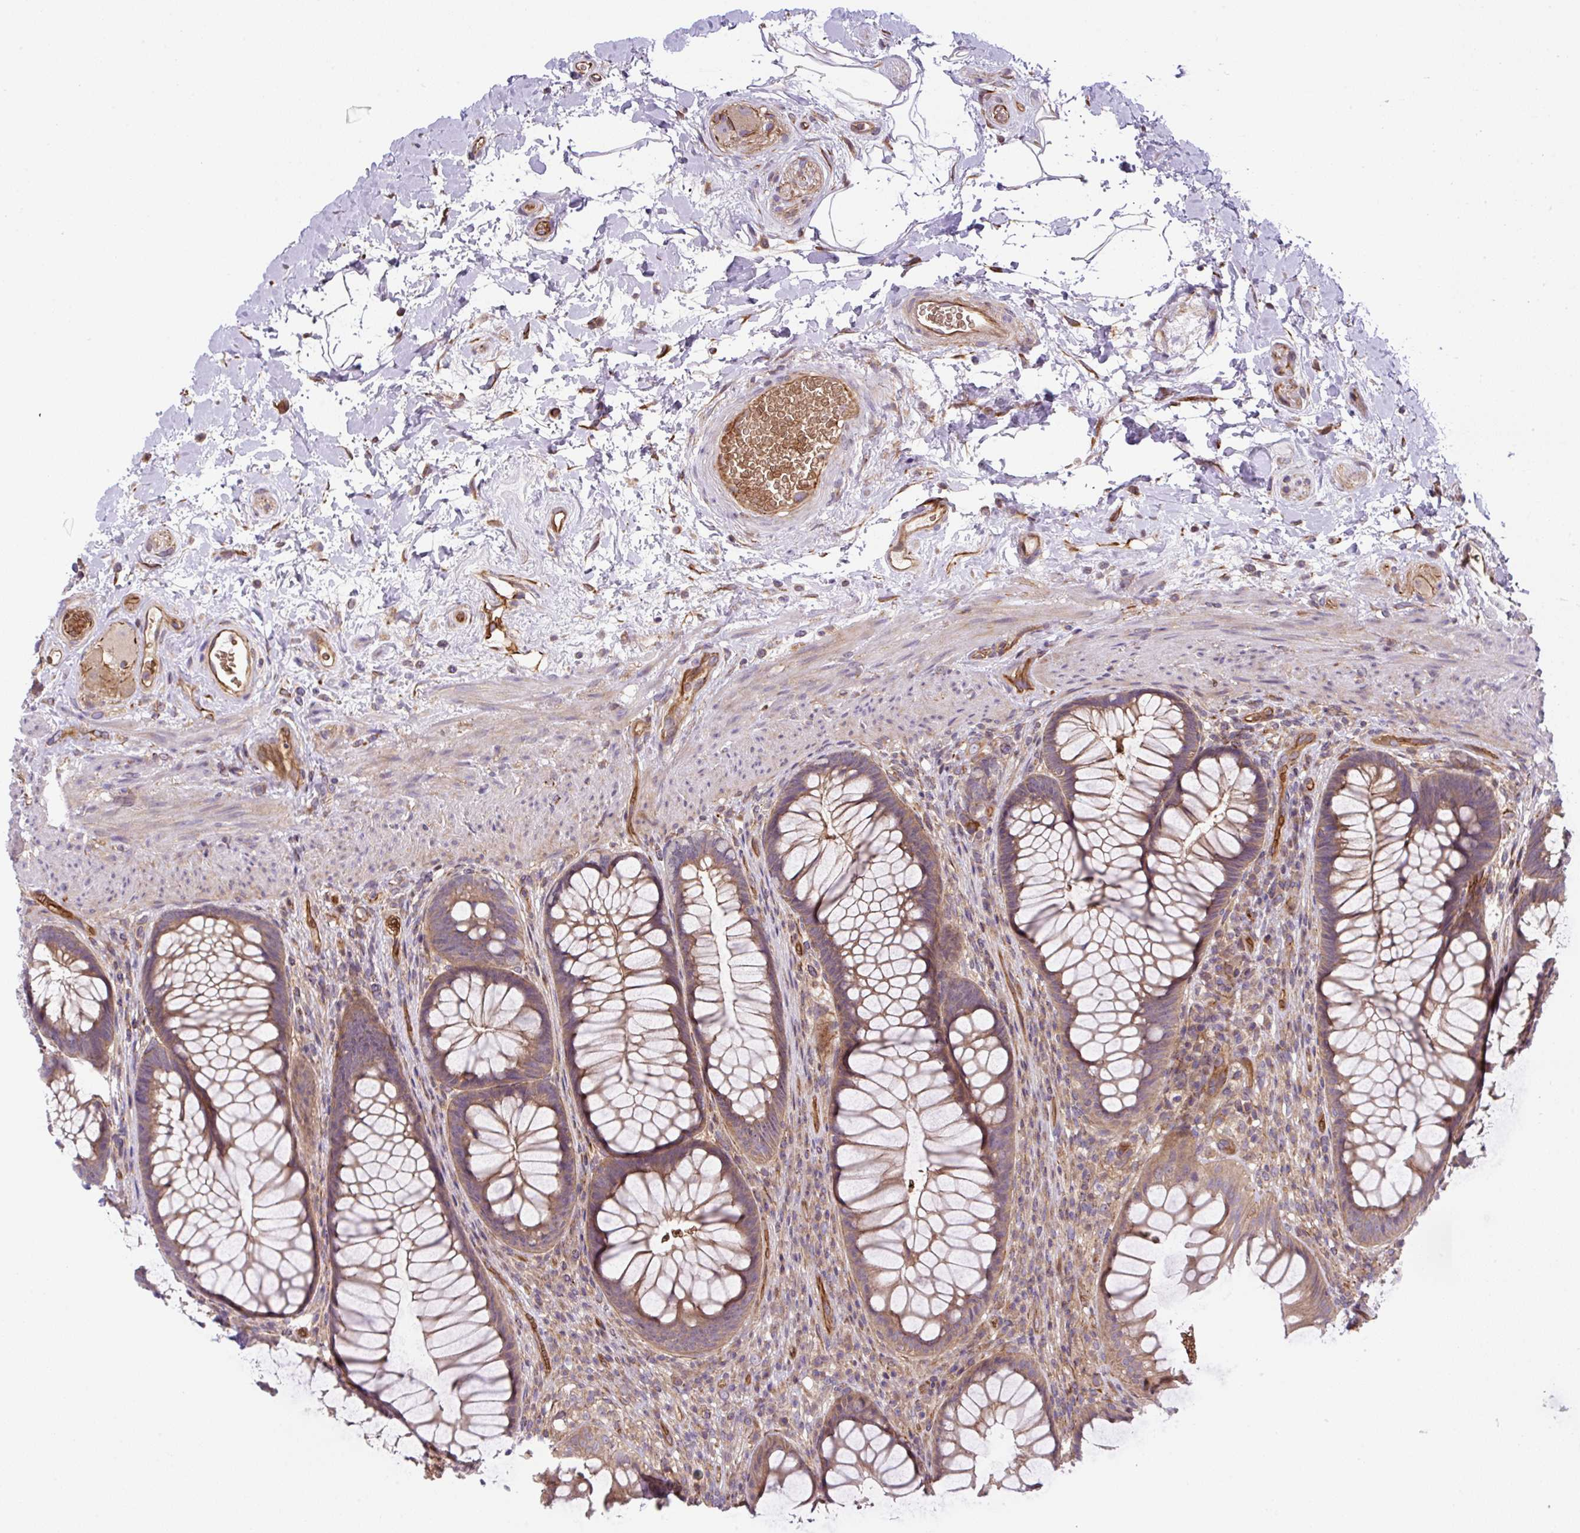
{"staining": {"intensity": "moderate", "quantity": ">75%", "location": "cytoplasmic/membranous"}, "tissue": "rectum", "cell_type": "Glandular cells", "image_type": "normal", "snomed": [{"axis": "morphology", "description": "Normal tissue, NOS"}, {"axis": "topography", "description": "Rectum"}], "caption": "Protein analysis of normal rectum exhibits moderate cytoplasmic/membranous expression in approximately >75% of glandular cells.", "gene": "APOBEC3D", "patient": {"sex": "male", "age": 53}}